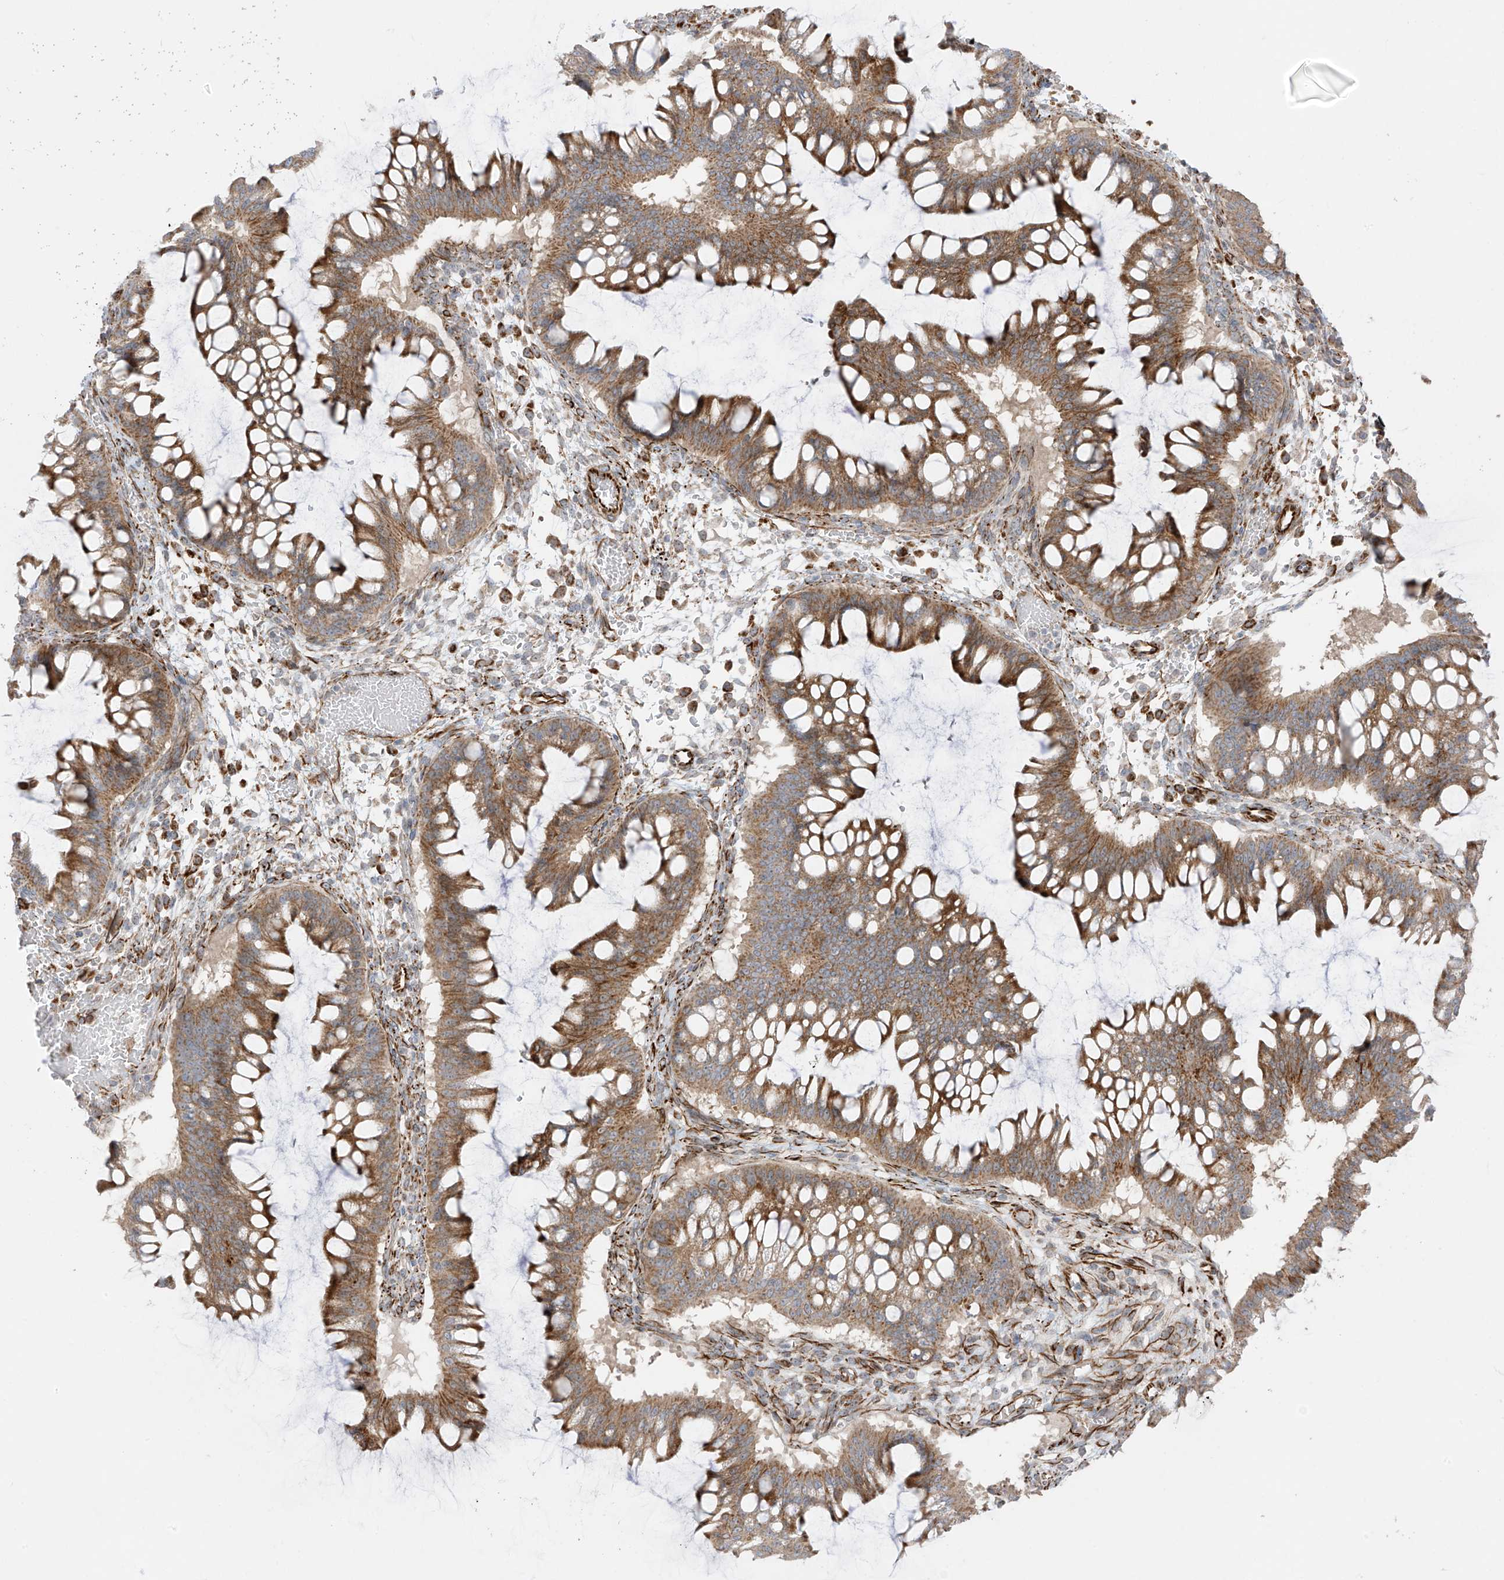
{"staining": {"intensity": "moderate", "quantity": ">75%", "location": "cytoplasmic/membranous"}, "tissue": "ovarian cancer", "cell_type": "Tumor cells", "image_type": "cancer", "snomed": [{"axis": "morphology", "description": "Cystadenocarcinoma, mucinous, NOS"}, {"axis": "topography", "description": "Ovary"}], "caption": "Human ovarian cancer (mucinous cystadenocarcinoma) stained for a protein (brown) reveals moderate cytoplasmic/membranous positive positivity in approximately >75% of tumor cells.", "gene": "DCDC2", "patient": {"sex": "female", "age": 73}}